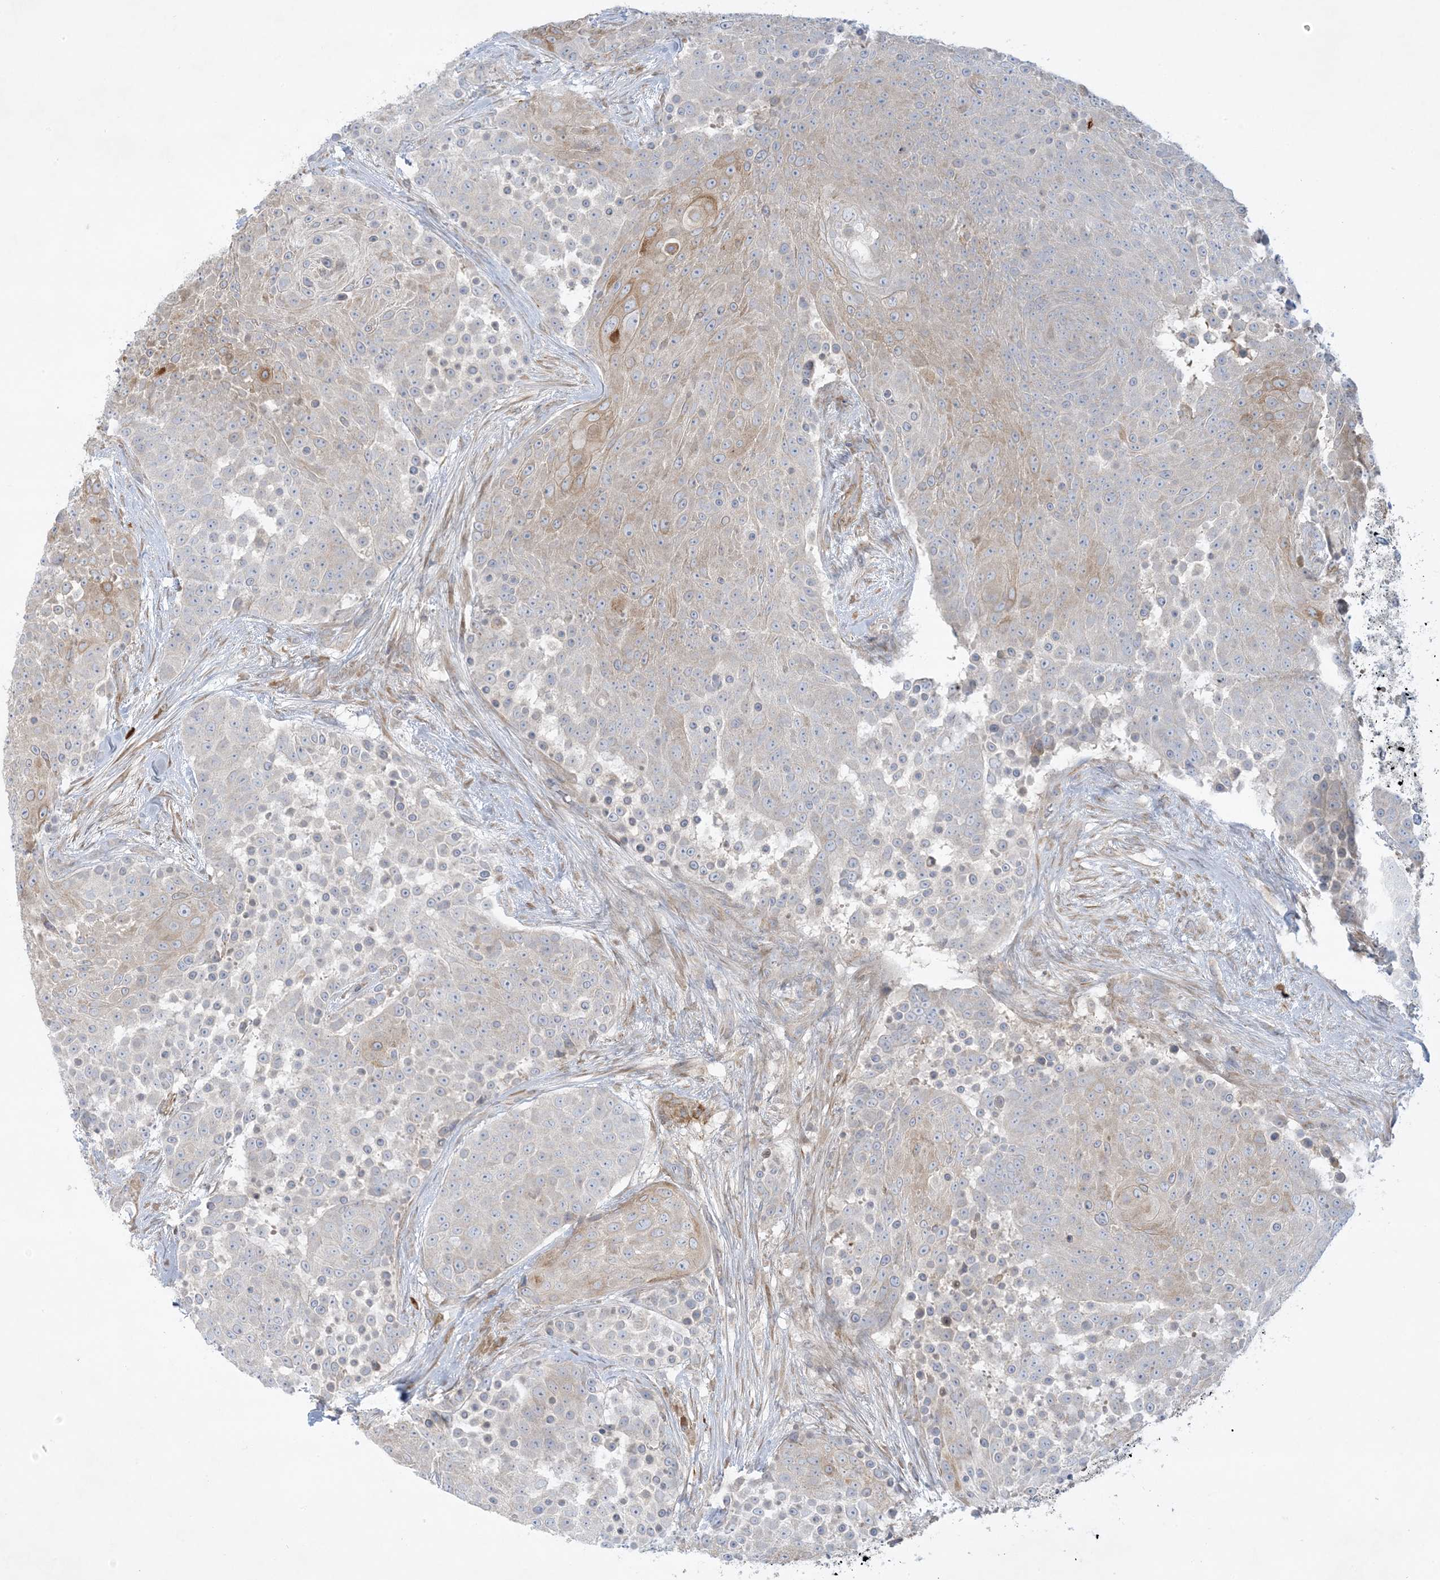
{"staining": {"intensity": "moderate", "quantity": "<25%", "location": "cytoplasmic/membranous"}, "tissue": "urothelial cancer", "cell_type": "Tumor cells", "image_type": "cancer", "snomed": [{"axis": "morphology", "description": "Urothelial carcinoma, High grade"}, {"axis": "topography", "description": "Urinary bladder"}], "caption": "The immunohistochemical stain labels moderate cytoplasmic/membranous positivity in tumor cells of urothelial cancer tissue. (Stains: DAB in brown, nuclei in blue, Microscopy: brightfield microscopy at high magnification).", "gene": "THADA", "patient": {"sex": "female", "age": 63}}